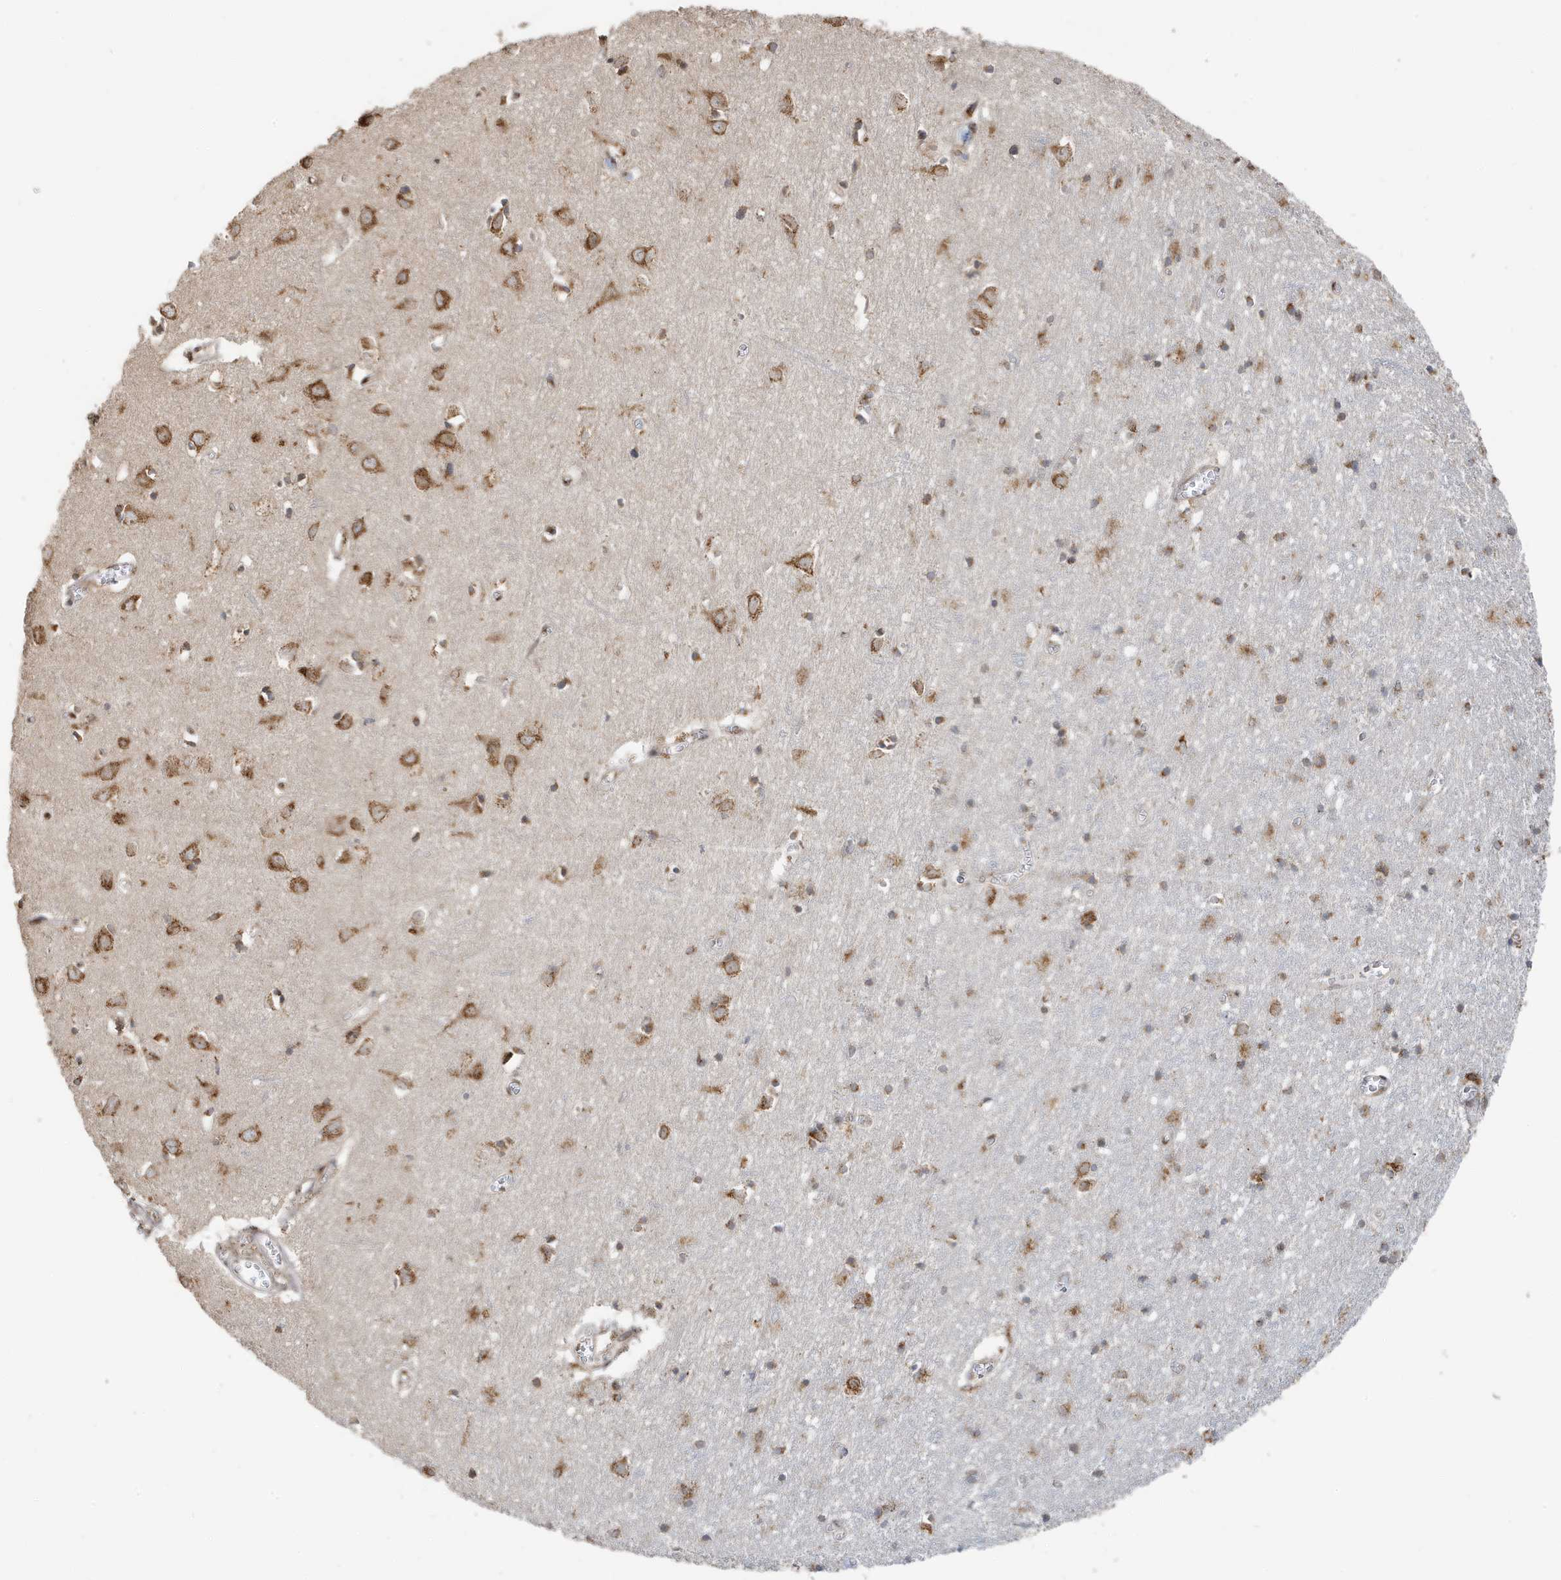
{"staining": {"intensity": "weak", "quantity": "25%-75%", "location": "cytoplasmic/membranous"}, "tissue": "cerebral cortex", "cell_type": "Endothelial cells", "image_type": "normal", "snomed": [{"axis": "morphology", "description": "Normal tissue, NOS"}, {"axis": "topography", "description": "Cerebral cortex"}], "caption": "High-power microscopy captured an immunohistochemistry (IHC) photomicrograph of normal cerebral cortex, revealing weak cytoplasmic/membranous positivity in approximately 25%-75% of endothelial cells. Nuclei are stained in blue.", "gene": "RER1", "patient": {"sex": "female", "age": 64}}